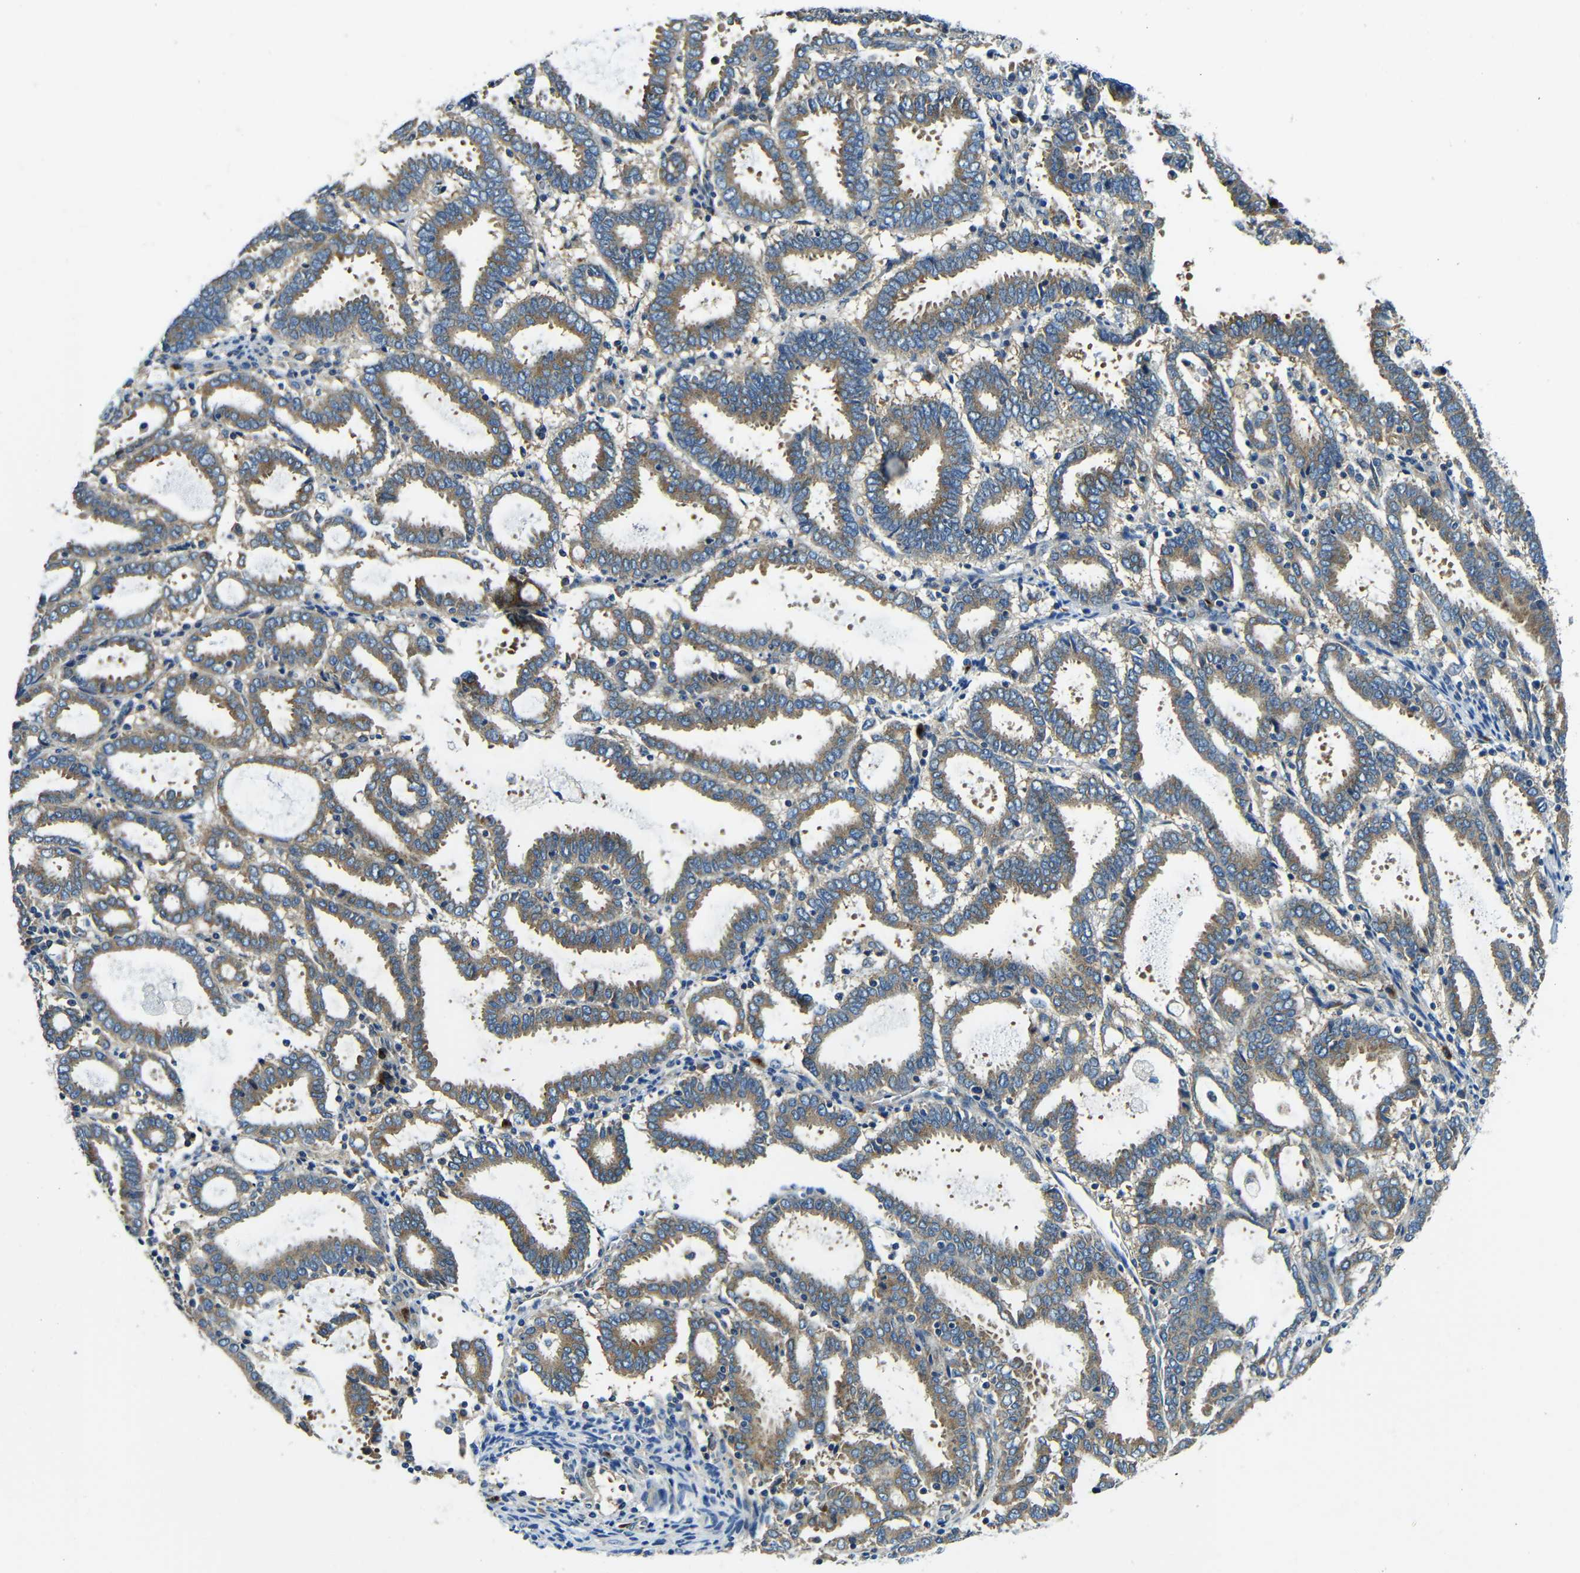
{"staining": {"intensity": "moderate", "quantity": ">75%", "location": "cytoplasmic/membranous"}, "tissue": "endometrial cancer", "cell_type": "Tumor cells", "image_type": "cancer", "snomed": [{"axis": "morphology", "description": "Adenocarcinoma, NOS"}, {"axis": "topography", "description": "Uterus"}], "caption": "Protein expression analysis of endometrial cancer (adenocarcinoma) reveals moderate cytoplasmic/membranous expression in approximately >75% of tumor cells.", "gene": "USO1", "patient": {"sex": "female", "age": 83}}